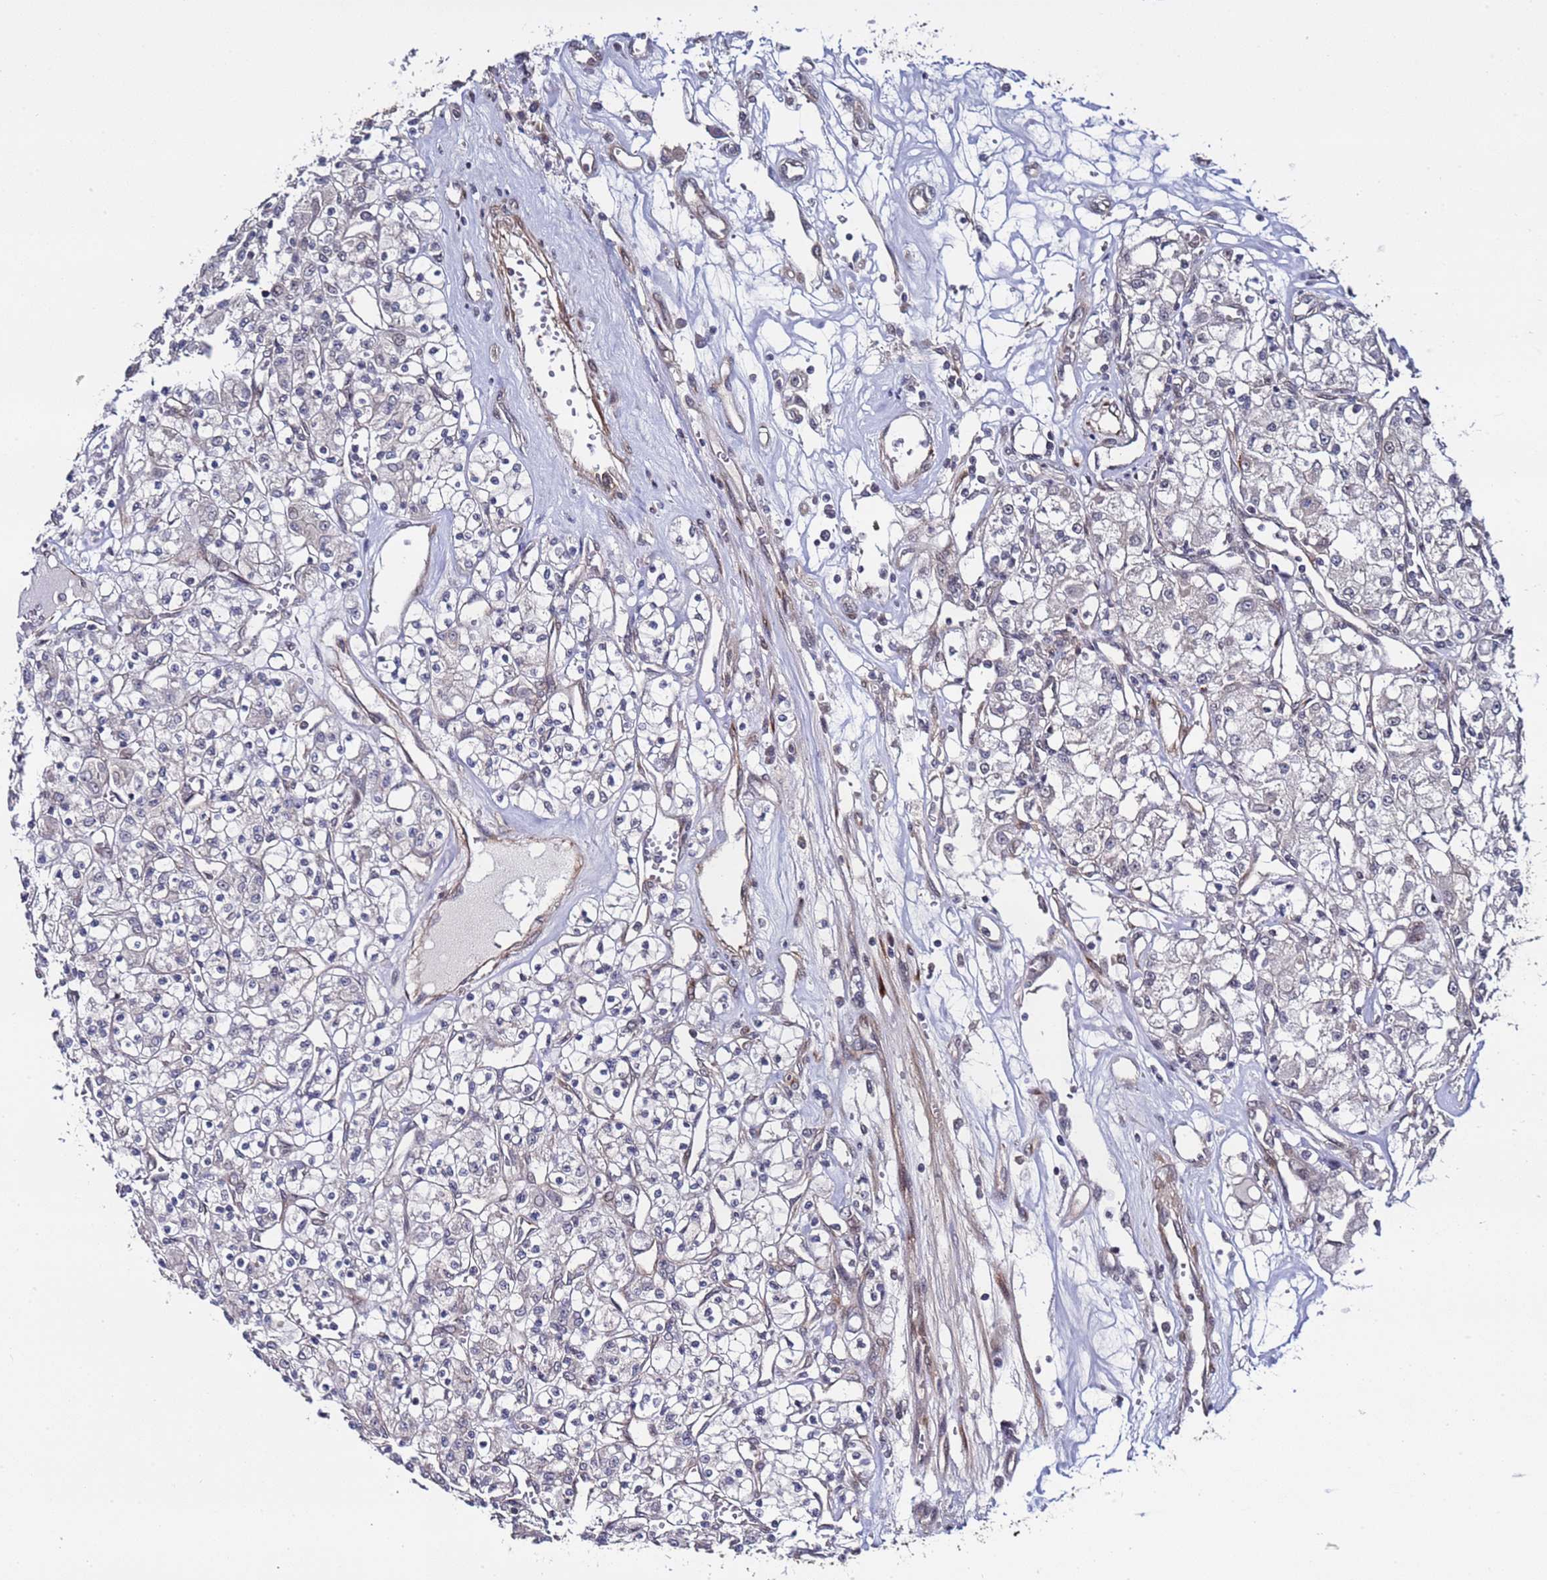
{"staining": {"intensity": "negative", "quantity": "none", "location": "none"}, "tissue": "renal cancer", "cell_type": "Tumor cells", "image_type": "cancer", "snomed": [{"axis": "morphology", "description": "Adenocarcinoma, NOS"}, {"axis": "topography", "description": "Kidney"}], "caption": "Immunohistochemical staining of adenocarcinoma (renal) reveals no significant expression in tumor cells.", "gene": "POLR2D", "patient": {"sex": "female", "age": 59}}